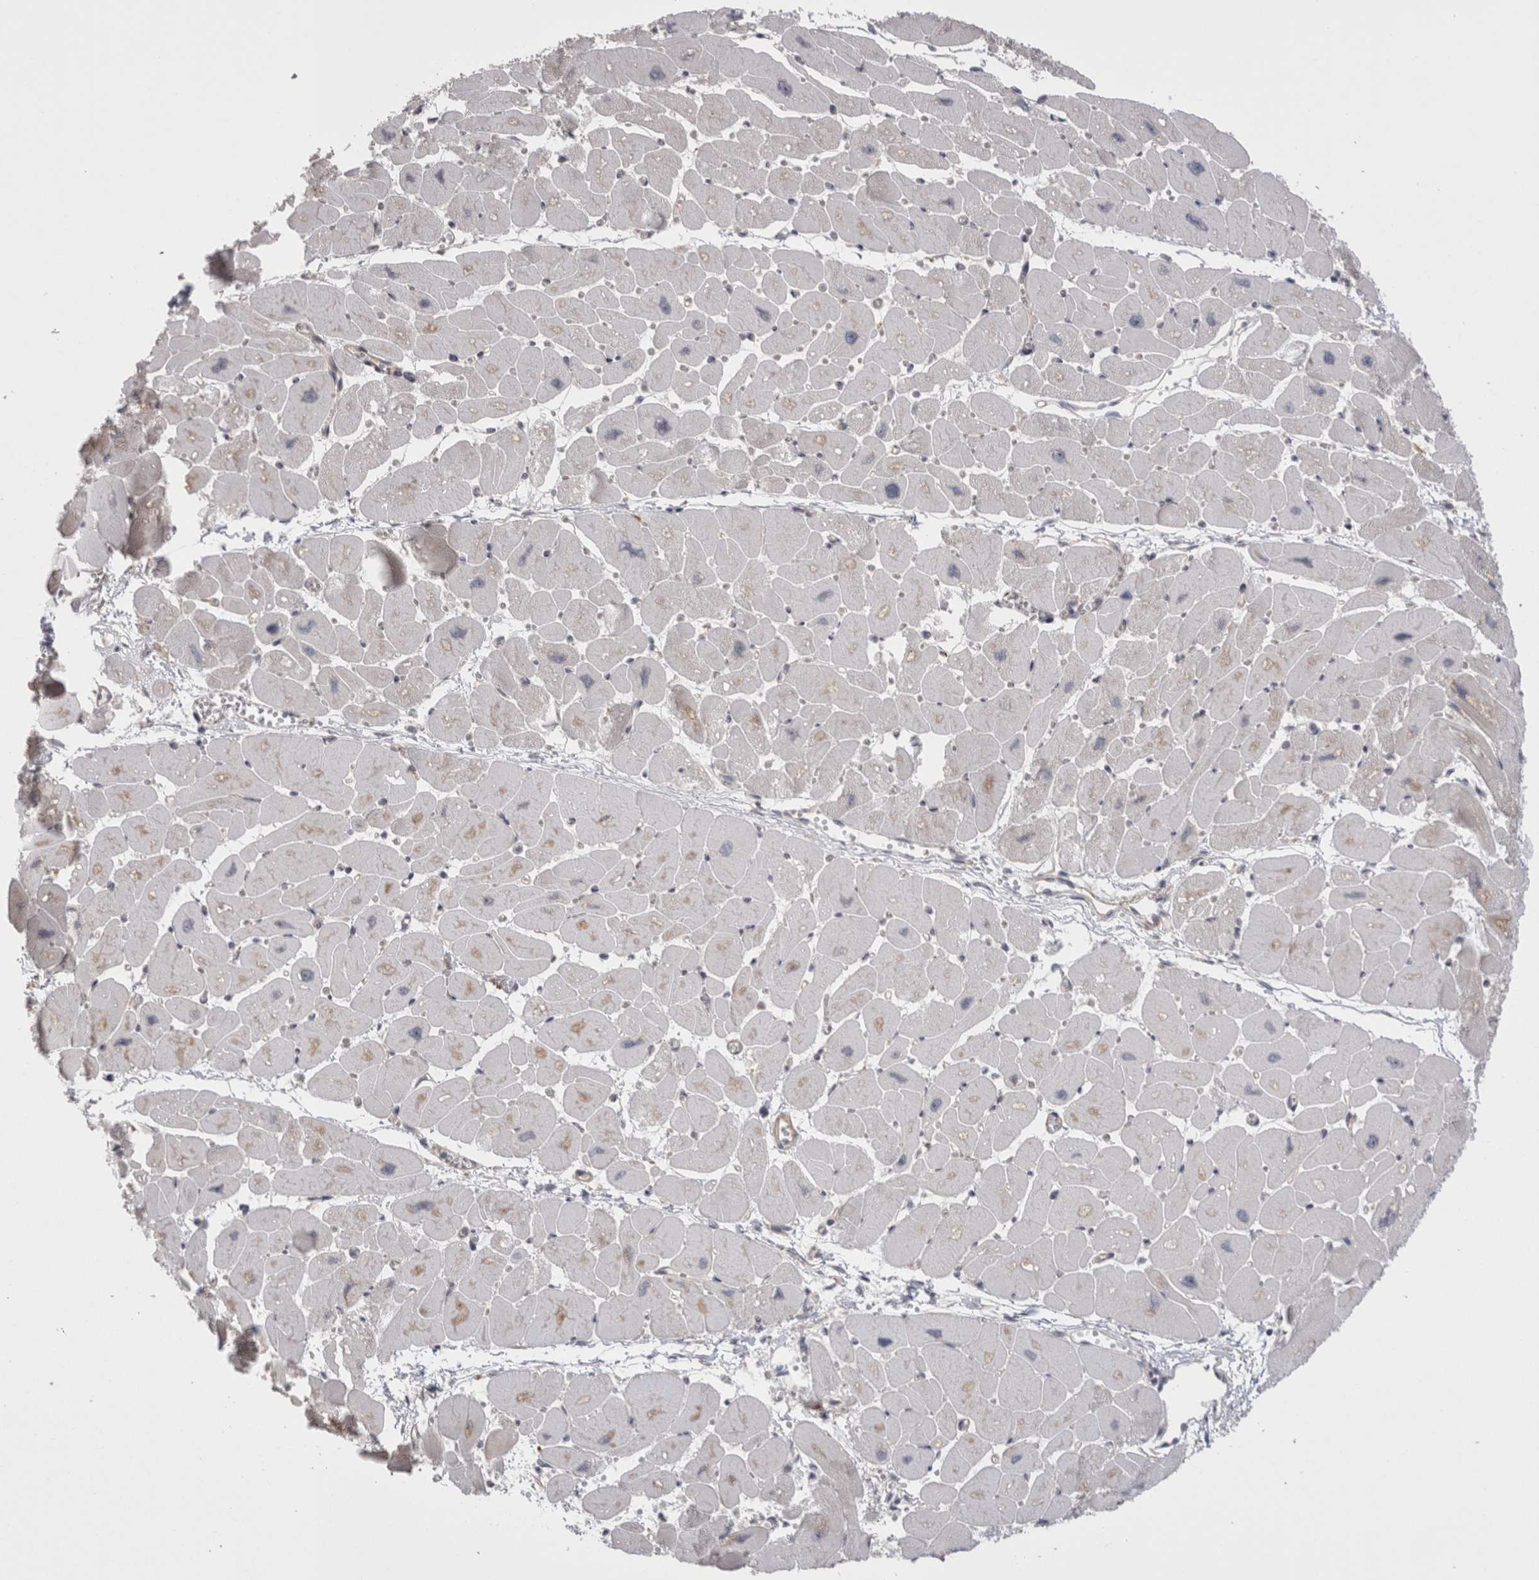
{"staining": {"intensity": "weak", "quantity": "25%-75%", "location": "cytoplasmic/membranous,nuclear"}, "tissue": "heart muscle", "cell_type": "Cardiomyocytes", "image_type": "normal", "snomed": [{"axis": "morphology", "description": "Normal tissue, NOS"}, {"axis": "topography", "description": "Heart"}], "caption": "This micrograph shows immunohistochemistry (IHC) staining of benign heart muscle, with low weak cytoplasmic/membranous,nuclear expression in approximately 25%-75% of cardiomyocytes.", "gene": "EXOSC4", "patient": {"sex": "female", "age": 54}}